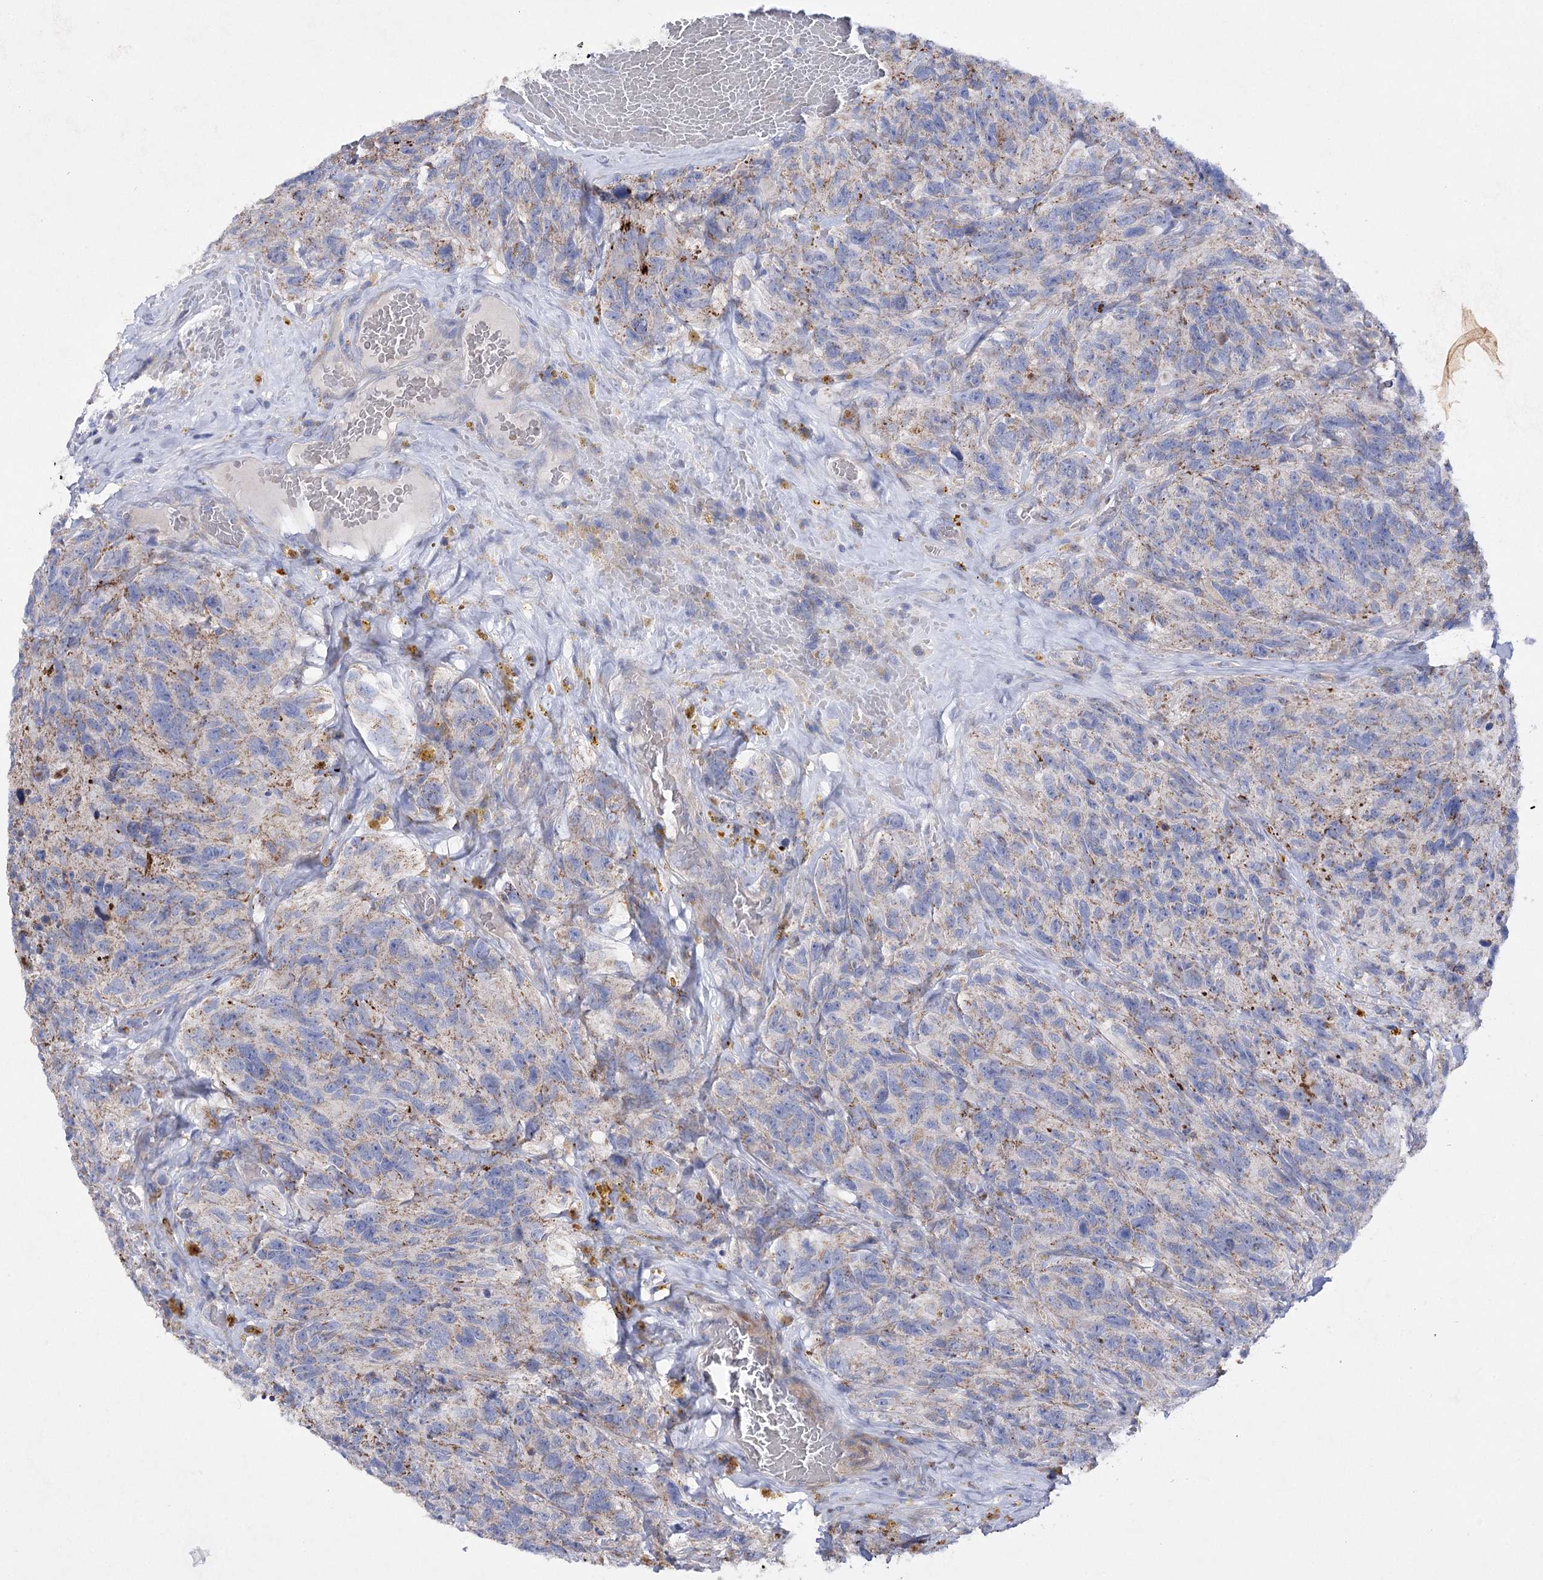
{"staining": {"intensity": "negative", "quantity": "none", "location": "none"}, "tissue": "glioma", "cell_type": "Tumor cells", "image_type": "cancer", "snomed": [{"axis": "morphology", "description": "Glioma, malignant, High grade"}, {"axis": "topography", "description": "Brain"}], "caption": "Tumor cells are negative for protein expression in human high-grade glioma (malignant). Nuclei are stained in blue.", "gene": "COX15", "patient": {"sex": "male", "age": 69}}